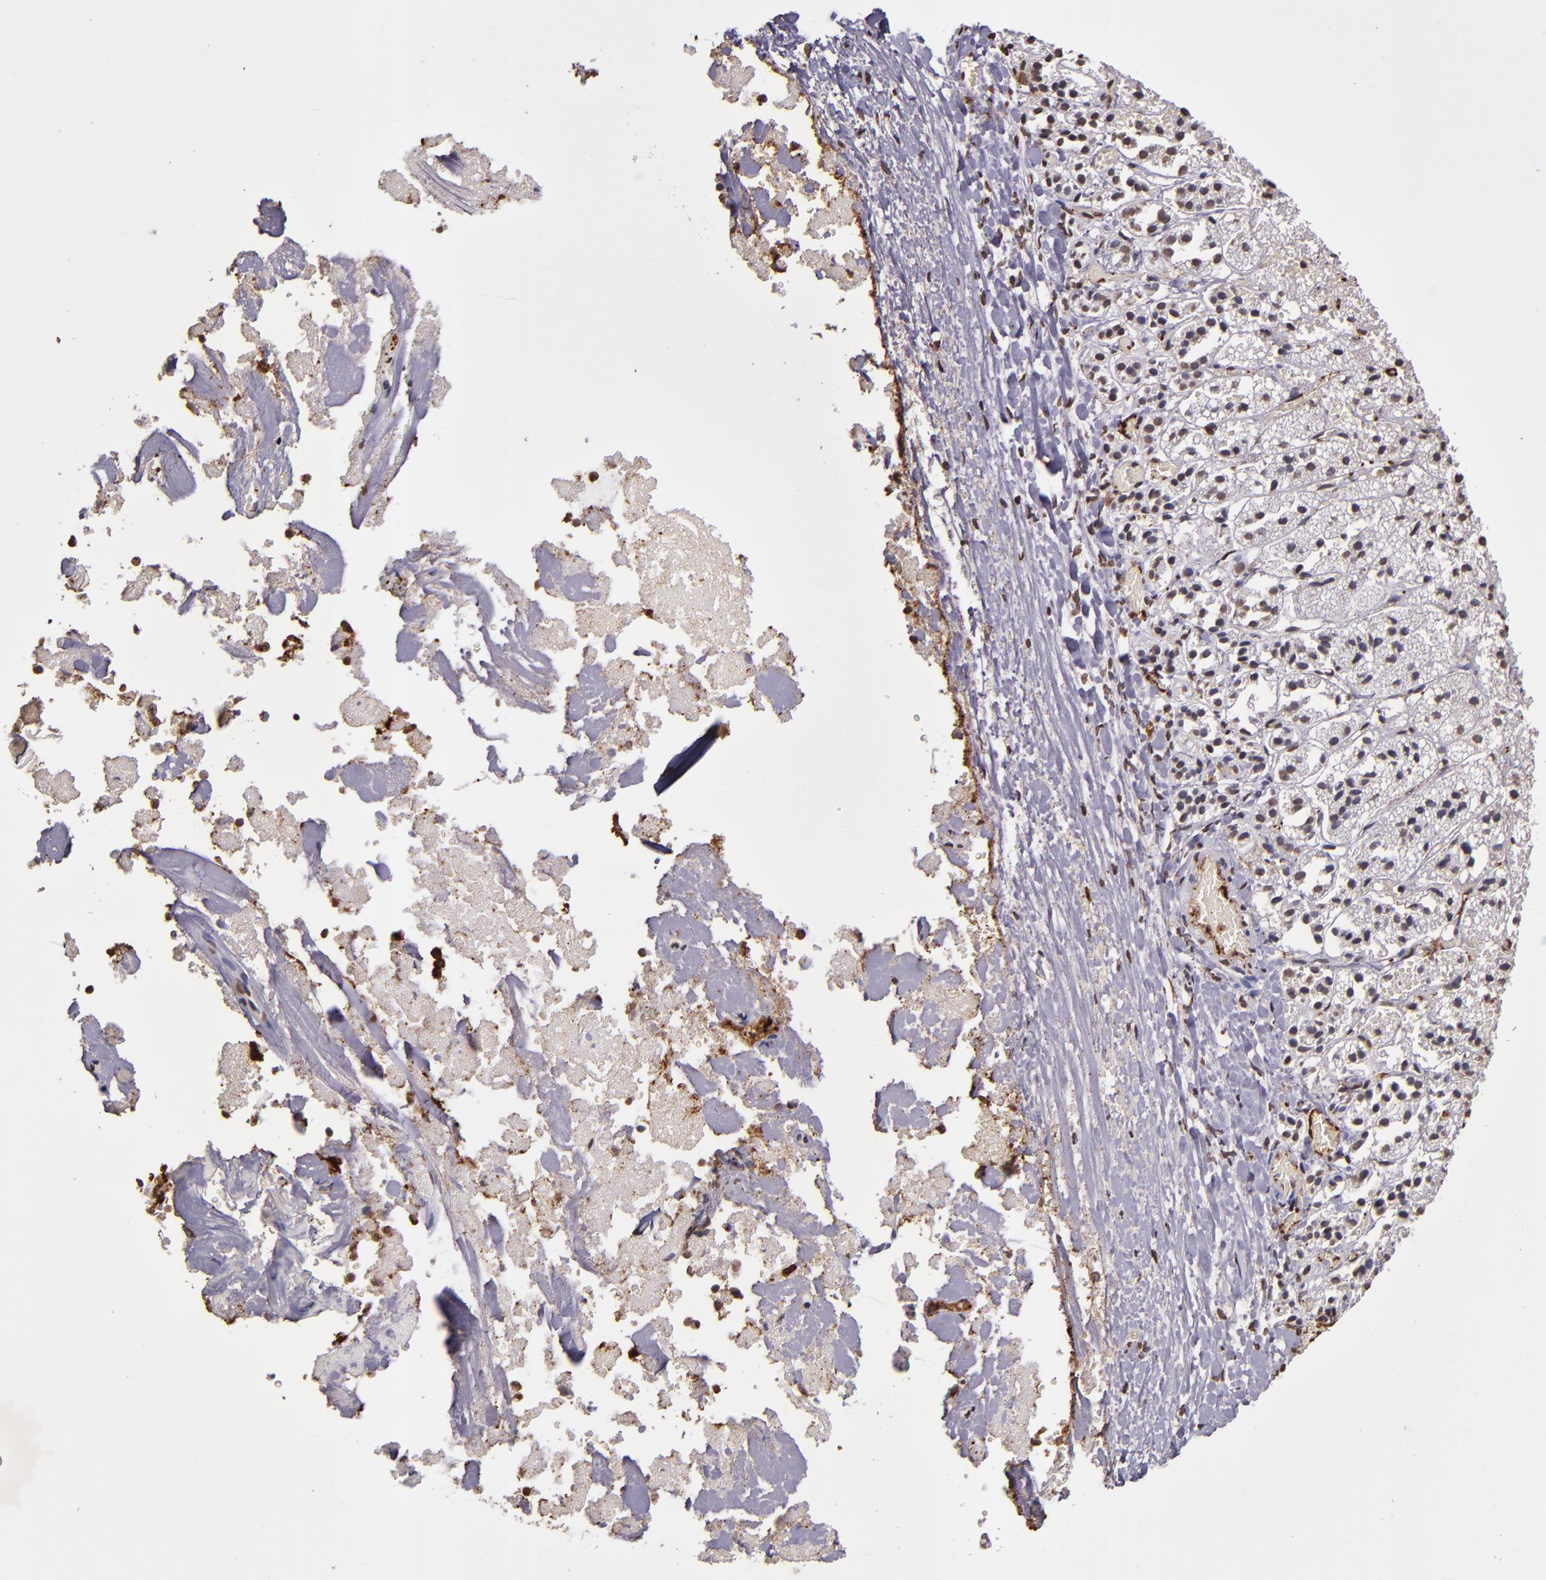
{"staining": {"intensity": "negative", "quantity": "none", "location": "none"}, "tissue": "adrenal gland", "cell_type": "Glandular cells", "image_type": "normal", "snomed": [{"axis": "morphology", "description": "Normal tissue, NOS"}, {"axis": "topography", "description": "Adrenal gland"}], "caption": "Protein analysis of normal adrenal gland demonstrates no significant expression in glandular cells.", "gene": "SLC2A3", "patient": {"sex": "female", "age": 44}}